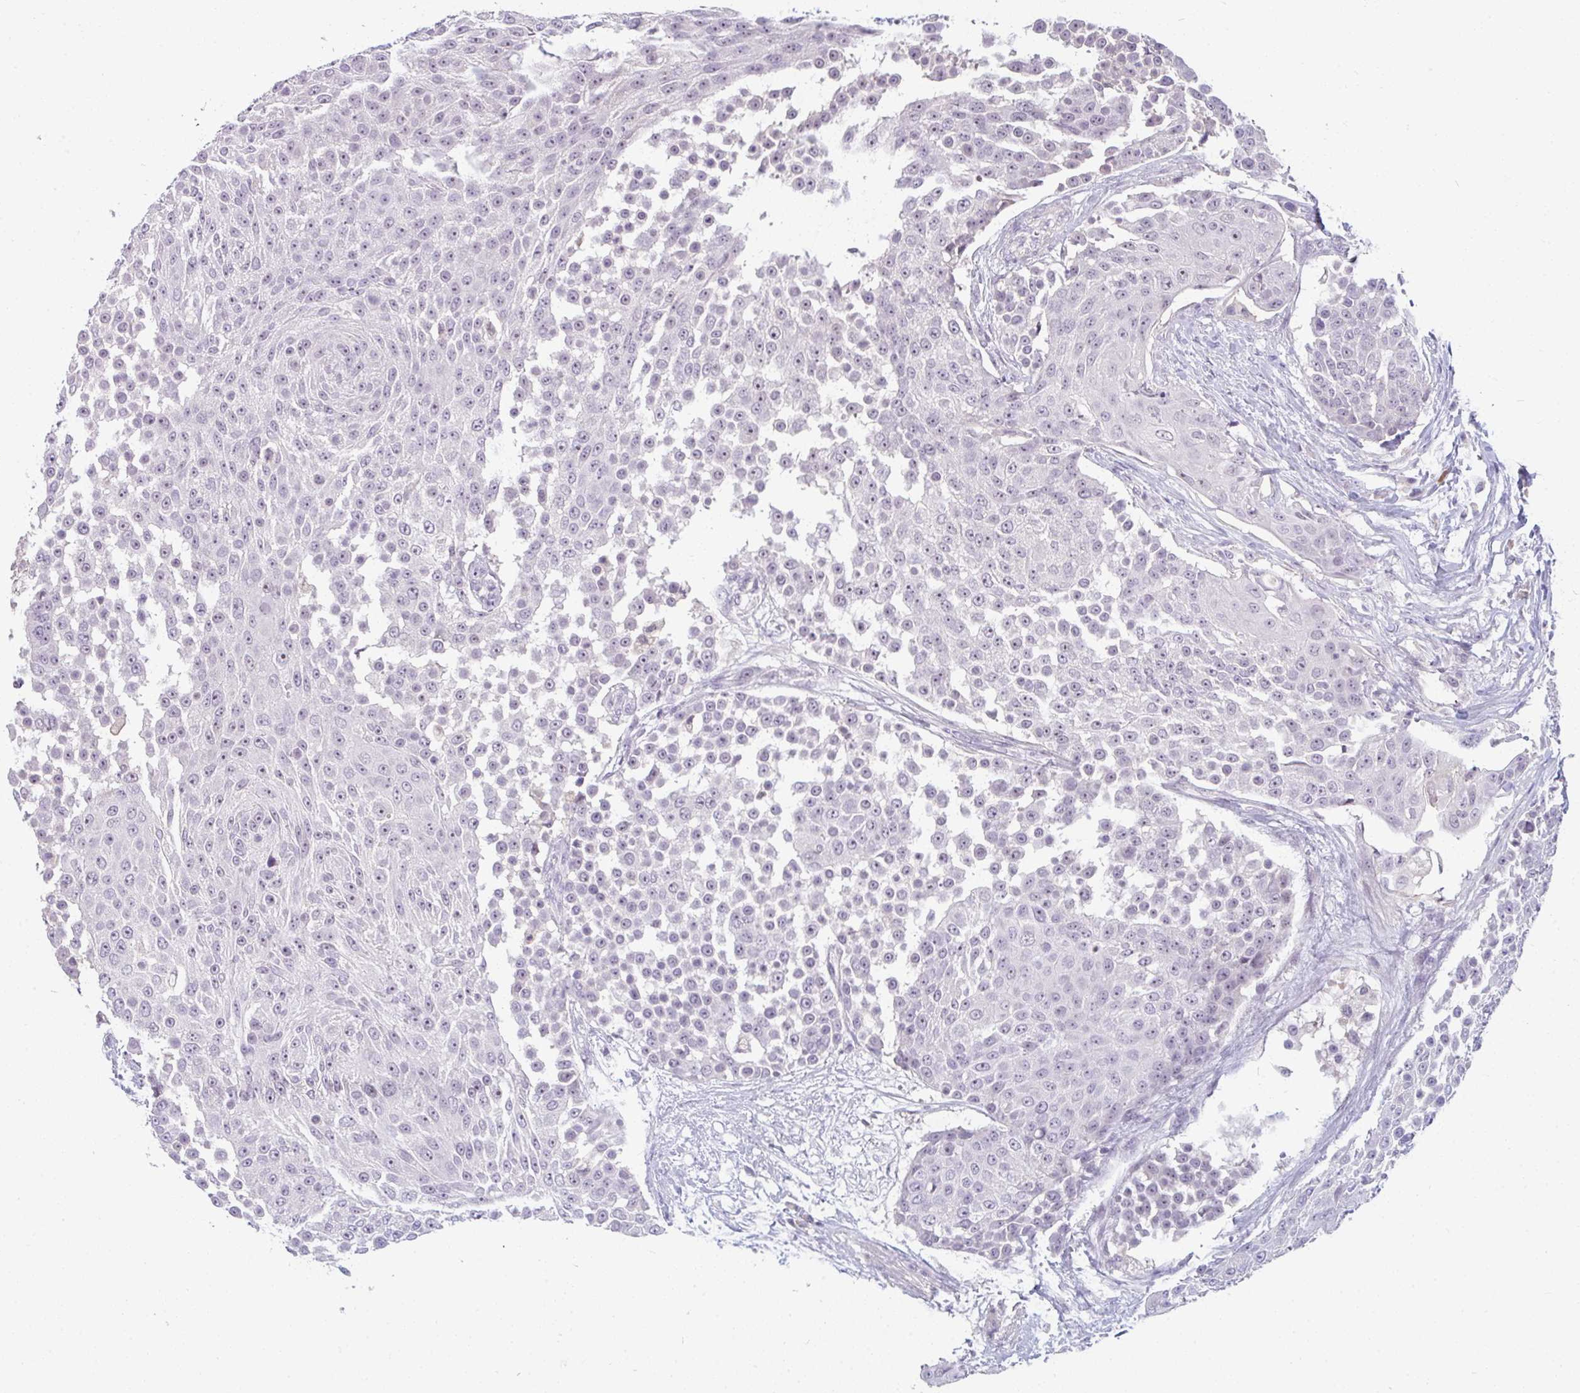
{"staining": {"intensity": "weak", "quantity": "25%-75%", "location": "nuclear"}, "tissue": "urothelial cancer", "cell_type": "Tumor cells", "image_type": "cancer", "snomed": [{"axis": "morphology", "description": "Urothelial carcinoma, High grade"}, {"axis": "topography", "description": "Urinary bladder"}], "caption": "IHC (DAB) staining of urothelial carcinoma (high-grade) exhibits weak nuclear protein staining in approximately 25%-75% of tumor cells.", "gene": "PPFIA4", "patient": {"sex": "female", "age": 63}}